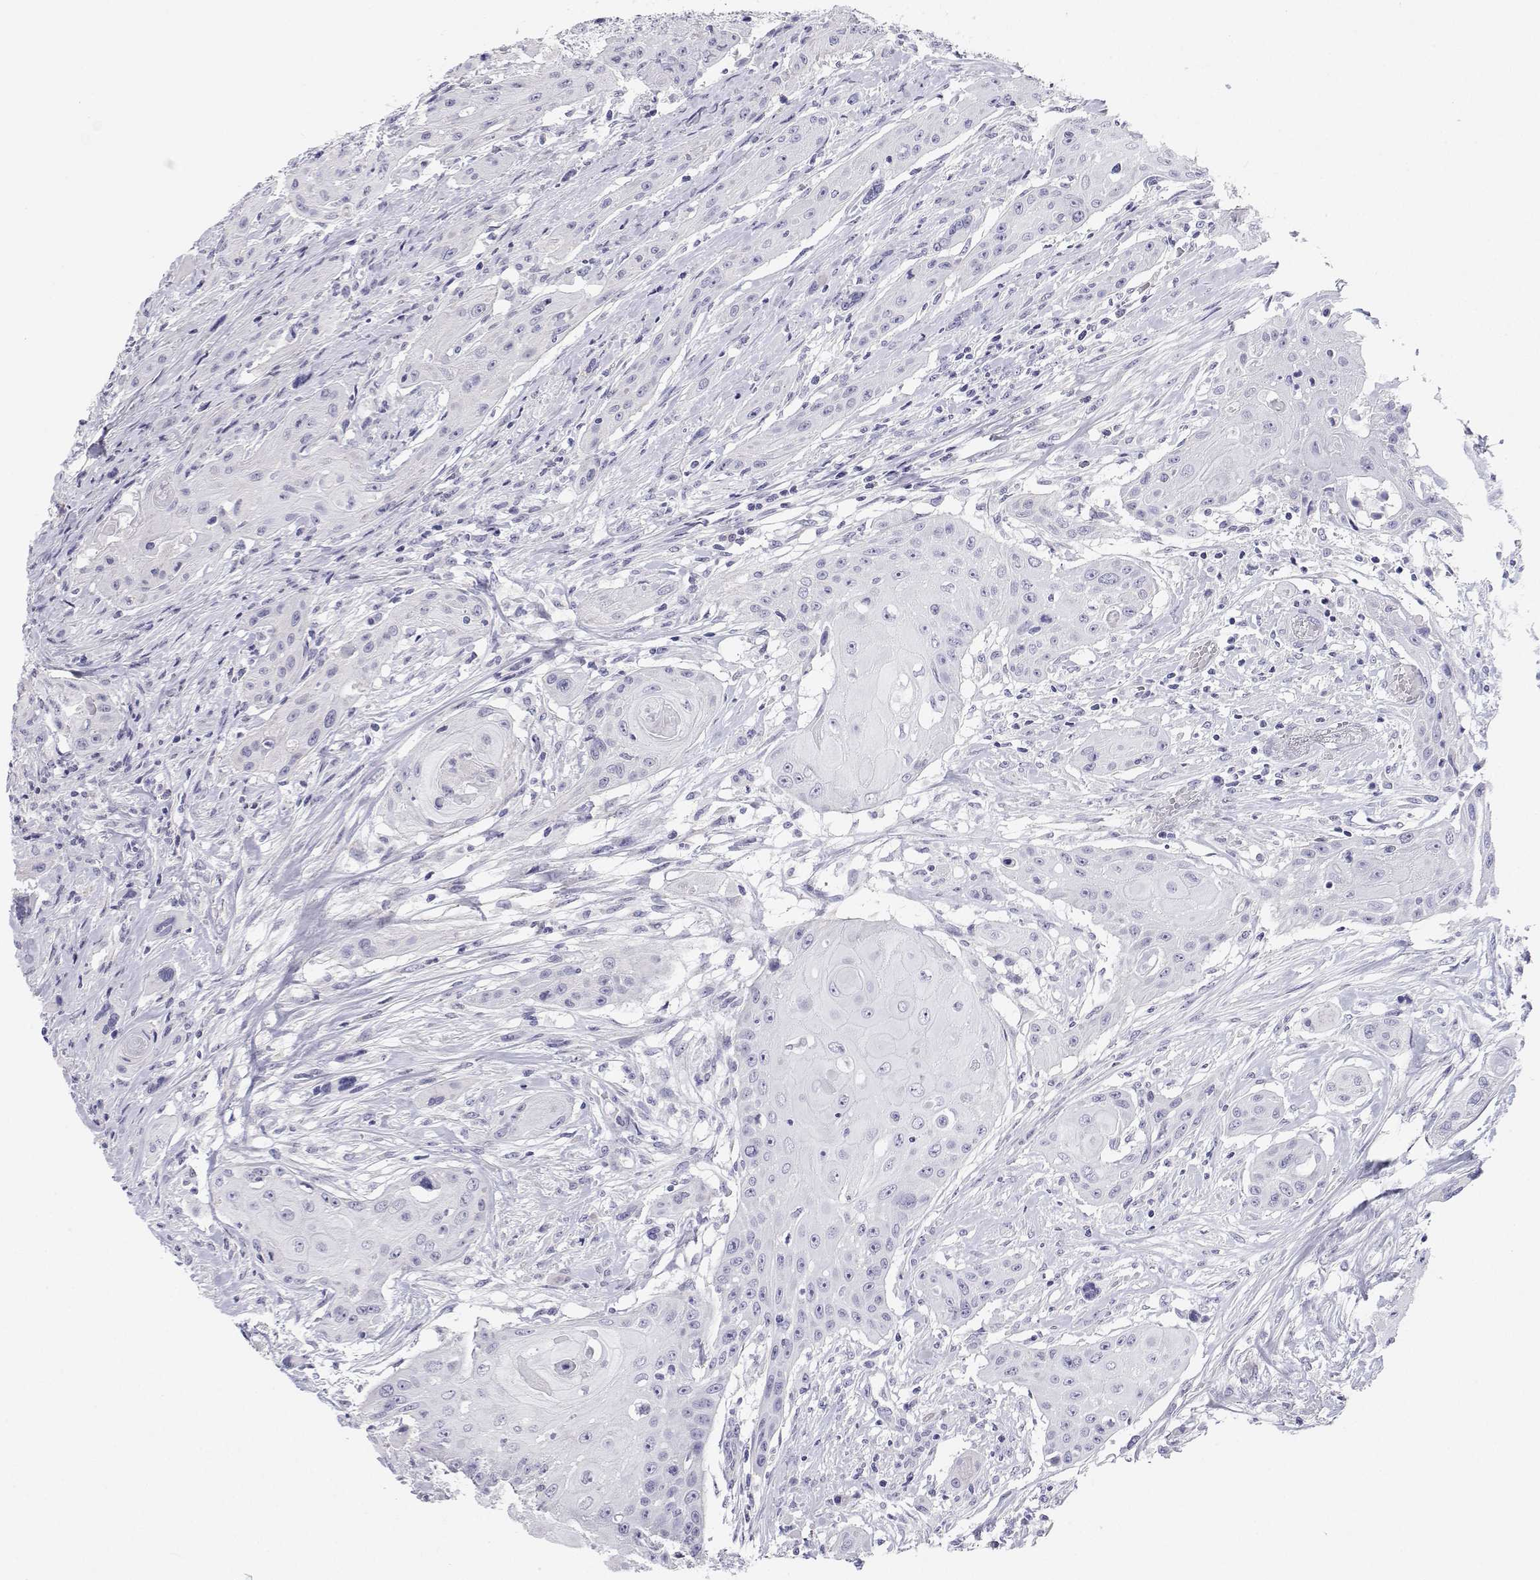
{"staining": {"intensity": "negative", "quantity": "none", "location": "none"}, "tissue": "head and neck cancer", "cell_type": "Tumor cells", "image_type": "cancer", "snomed": [{"axis": "morphology", "description": "Squamous cell carcinoma, NOS"}, {"axis": "topography", "description": "Oral tissue"}, {"axis": "topography", "description": "Head-Neck"}, {"axis": "topography", "description": "Neck, NOS"}], "caption": "Head and neck squamous cell carcinoma was stained to show a protein in brown. There is no significant positivity in tumor cells.", "gene": "BHMT", "patient": {"sex": "female", "age": 55}}